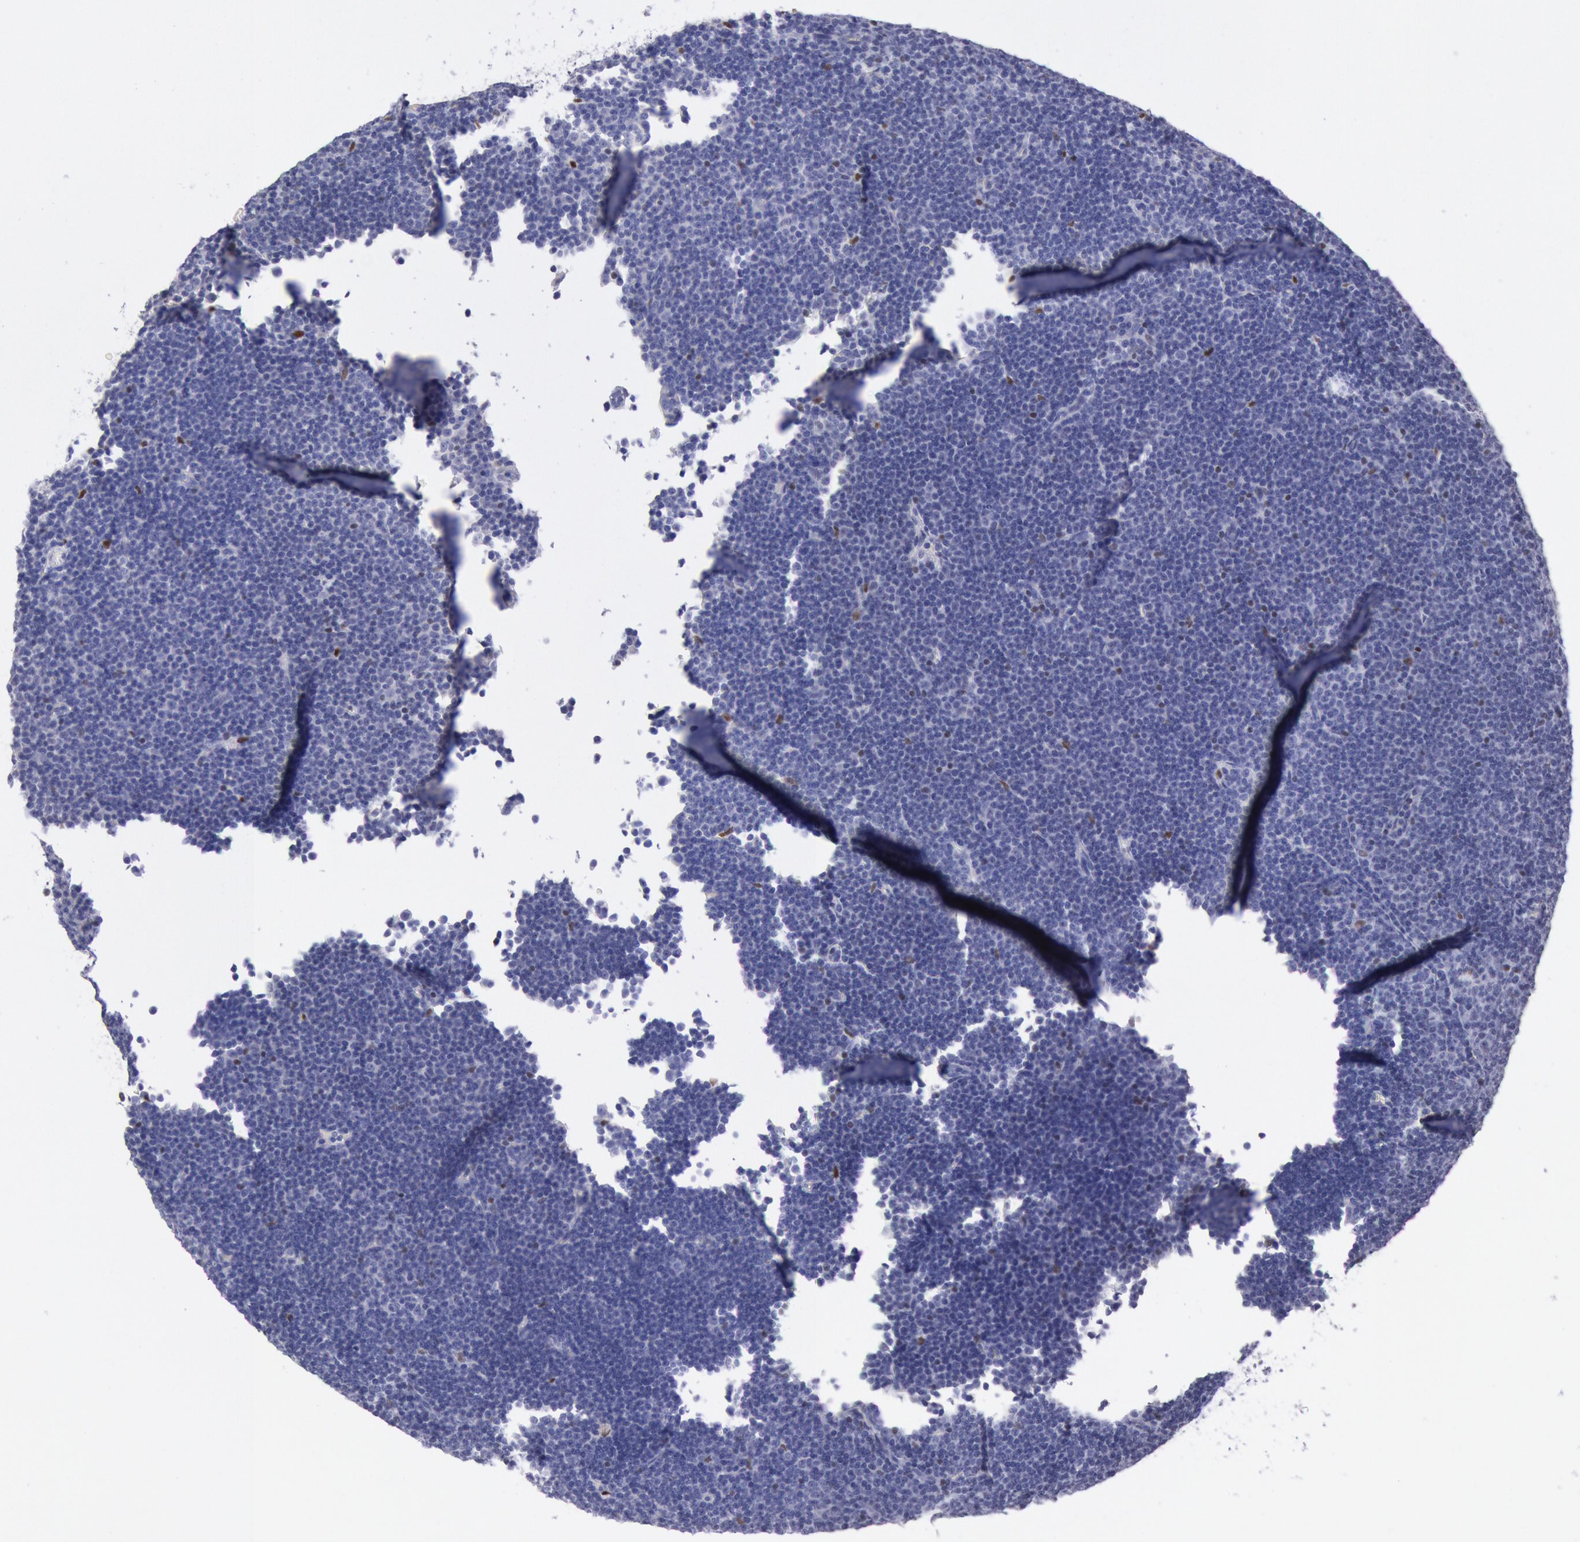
{"staining": {"intensity": "negative", "quantity": "none", "location": "none"}, "tissue": "lymphoma", "cell_type": "Tumor cells", "image_type": "cancer", "snomed": [{"axis": "morphology", "description": "Malignant lymphoma, non-Hodgkin's type, Low grade"}, {"axis": "topography", "description": "Lymph node"}], "caption": "Immunohistochemistry micrograph of lymphoma stained for a protein (brown), which demonstrates no positivity in tumor cells.", "gene": "RPS6KA5", "patient": {"sex": "male", "age": 57}}